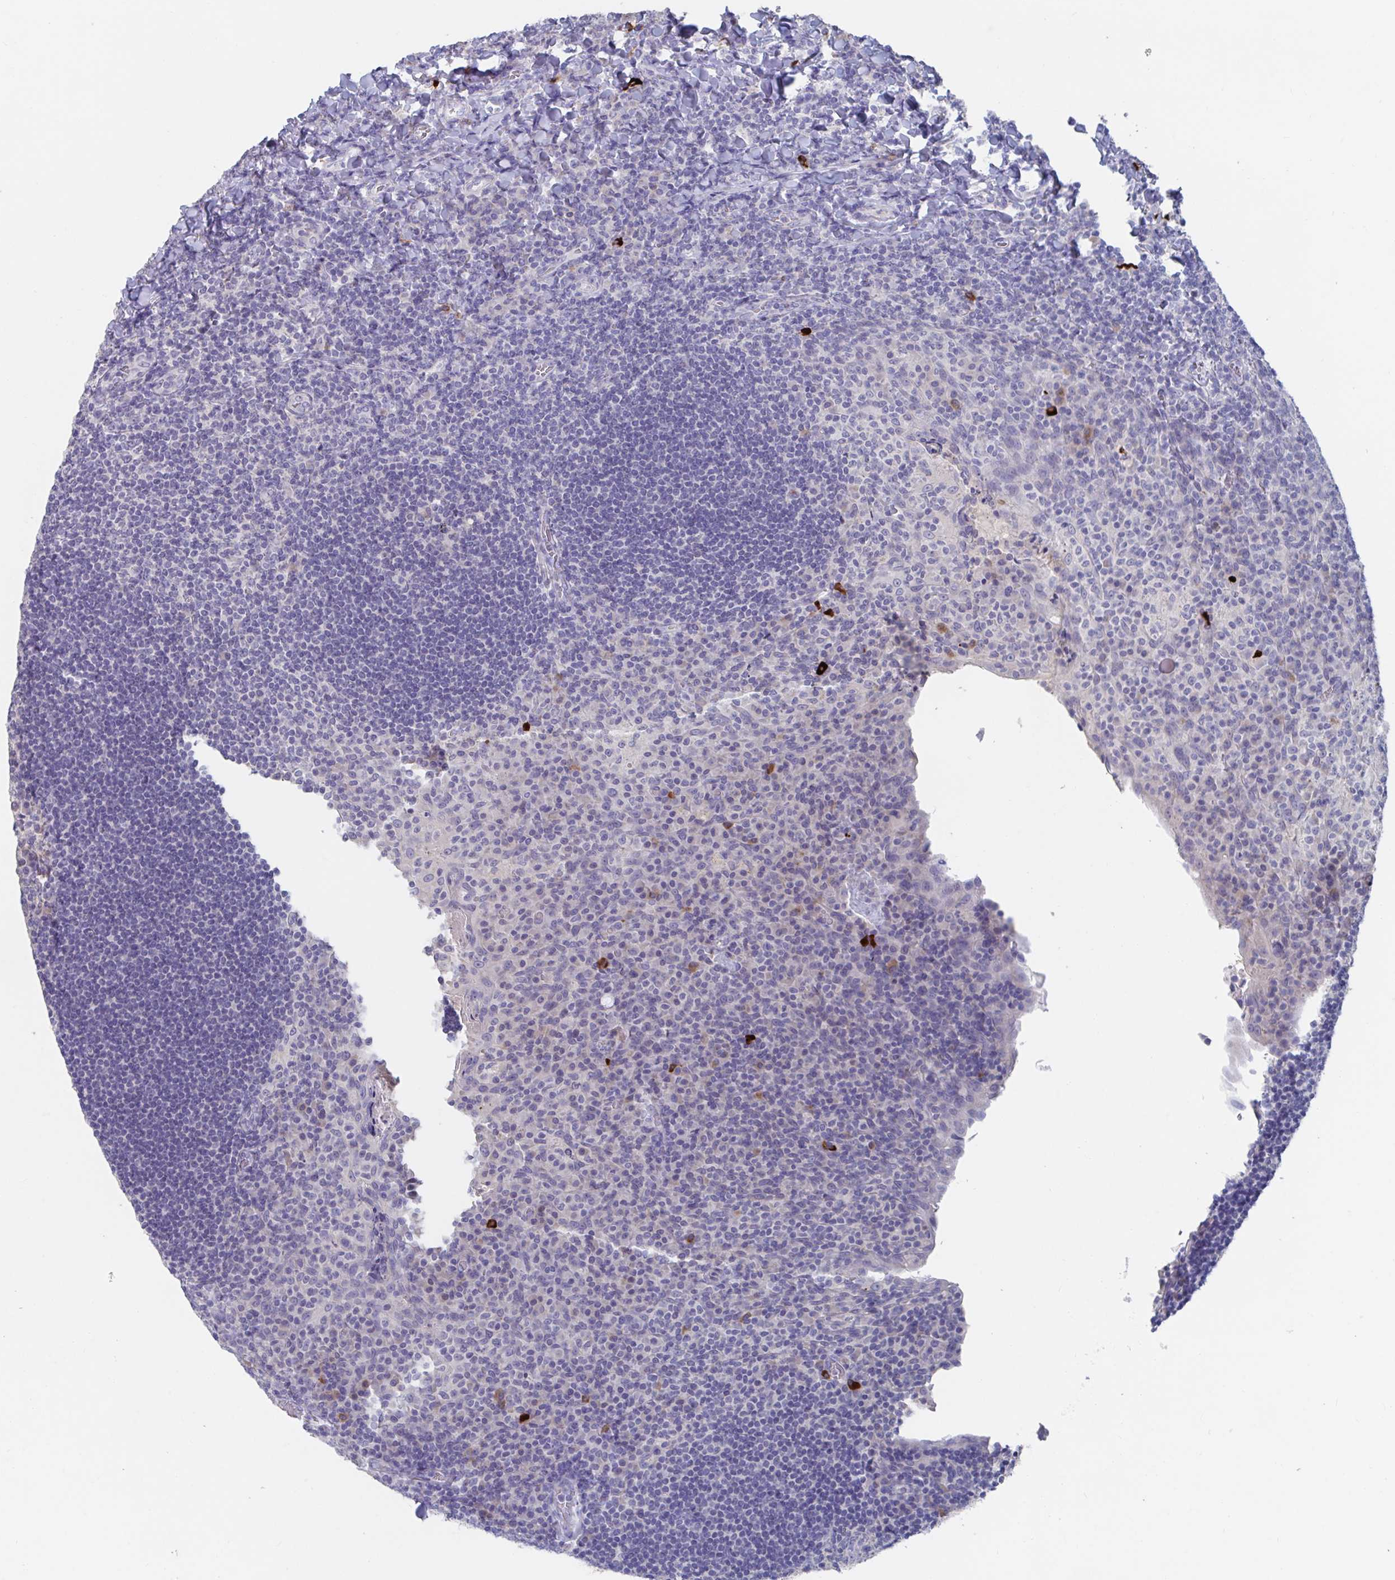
{"staining": {"intensity": "negative", "quantity": "none", "location": "none"}, "tissue": "tonsil", "cell_type": "Germinal center cells", "image_type": "normal", "snomed": [{"axis": "morphology", "description": "Normal tissue, NOS"}, {"axis": "topography", "description": "Tonsil"}], "caption": "Immunohistochemistry (IHC) image of benign tonsil stained for a protein (brown), which shows no expression in germinal center cells. The staining is performed using DAB (3,3'-diaminobenzidine) brown chromogen with nuclei counter-stained in using hematoxylin.", "gene": "KCNK5", "patient": {"sex": "male", "age": 17}}